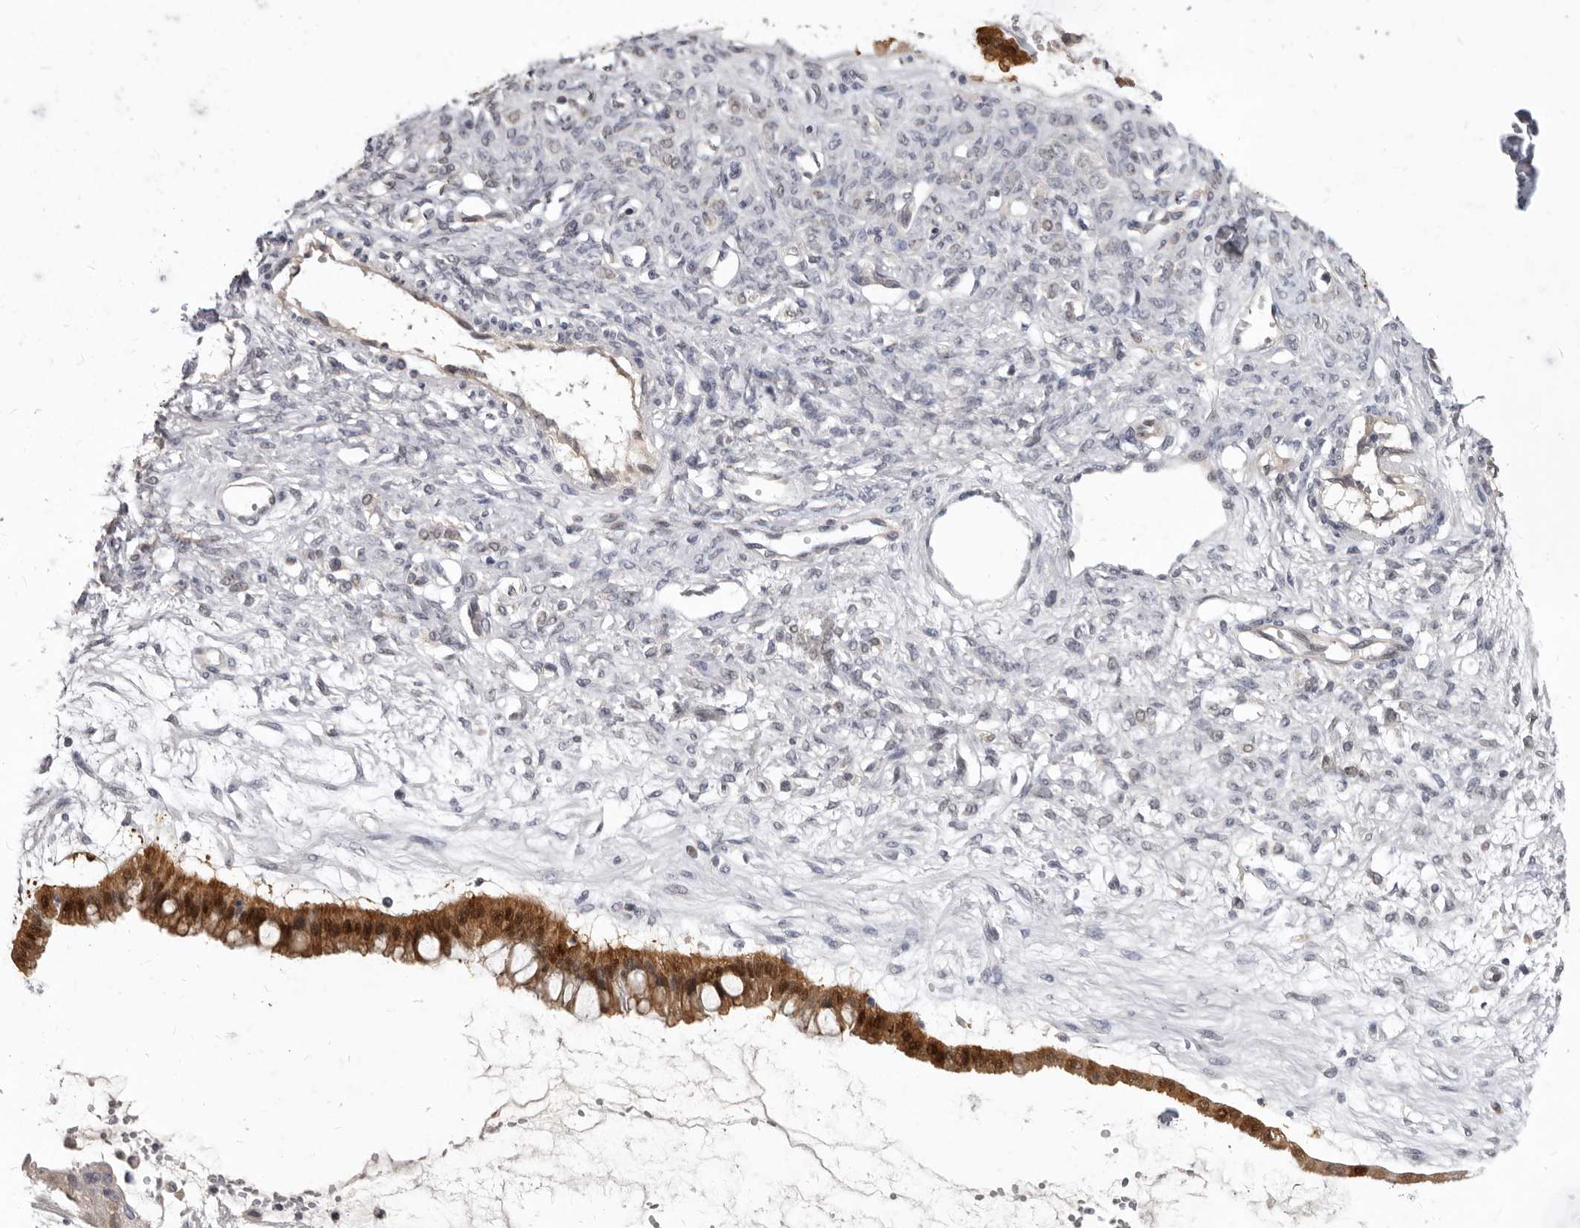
{"staining": {"intensity": "strong", "quantity": ">75%", "location": "cytoplasmic/membranous,nuclear"}, "tissue": "ovarian cancer", "cell_type": "Tumor cells", "image_type": "cancer", "snomed": [{"axis": "morphology", "description": "Cystadenocarcinoma, mucinous, NOS"}, {"axis": "topography", "description": "Ovary"}], "caption": "Approximately >75% of tumor cells in mucinous cystadenocarcinoma (ovarian) exhibit strong cytoplasmic/membranous and nuclear protein staining as visualized by brown immunohistochemical staining.", "gene": "SULT1E1", "patient": {"sex": "female", "age": 73}}